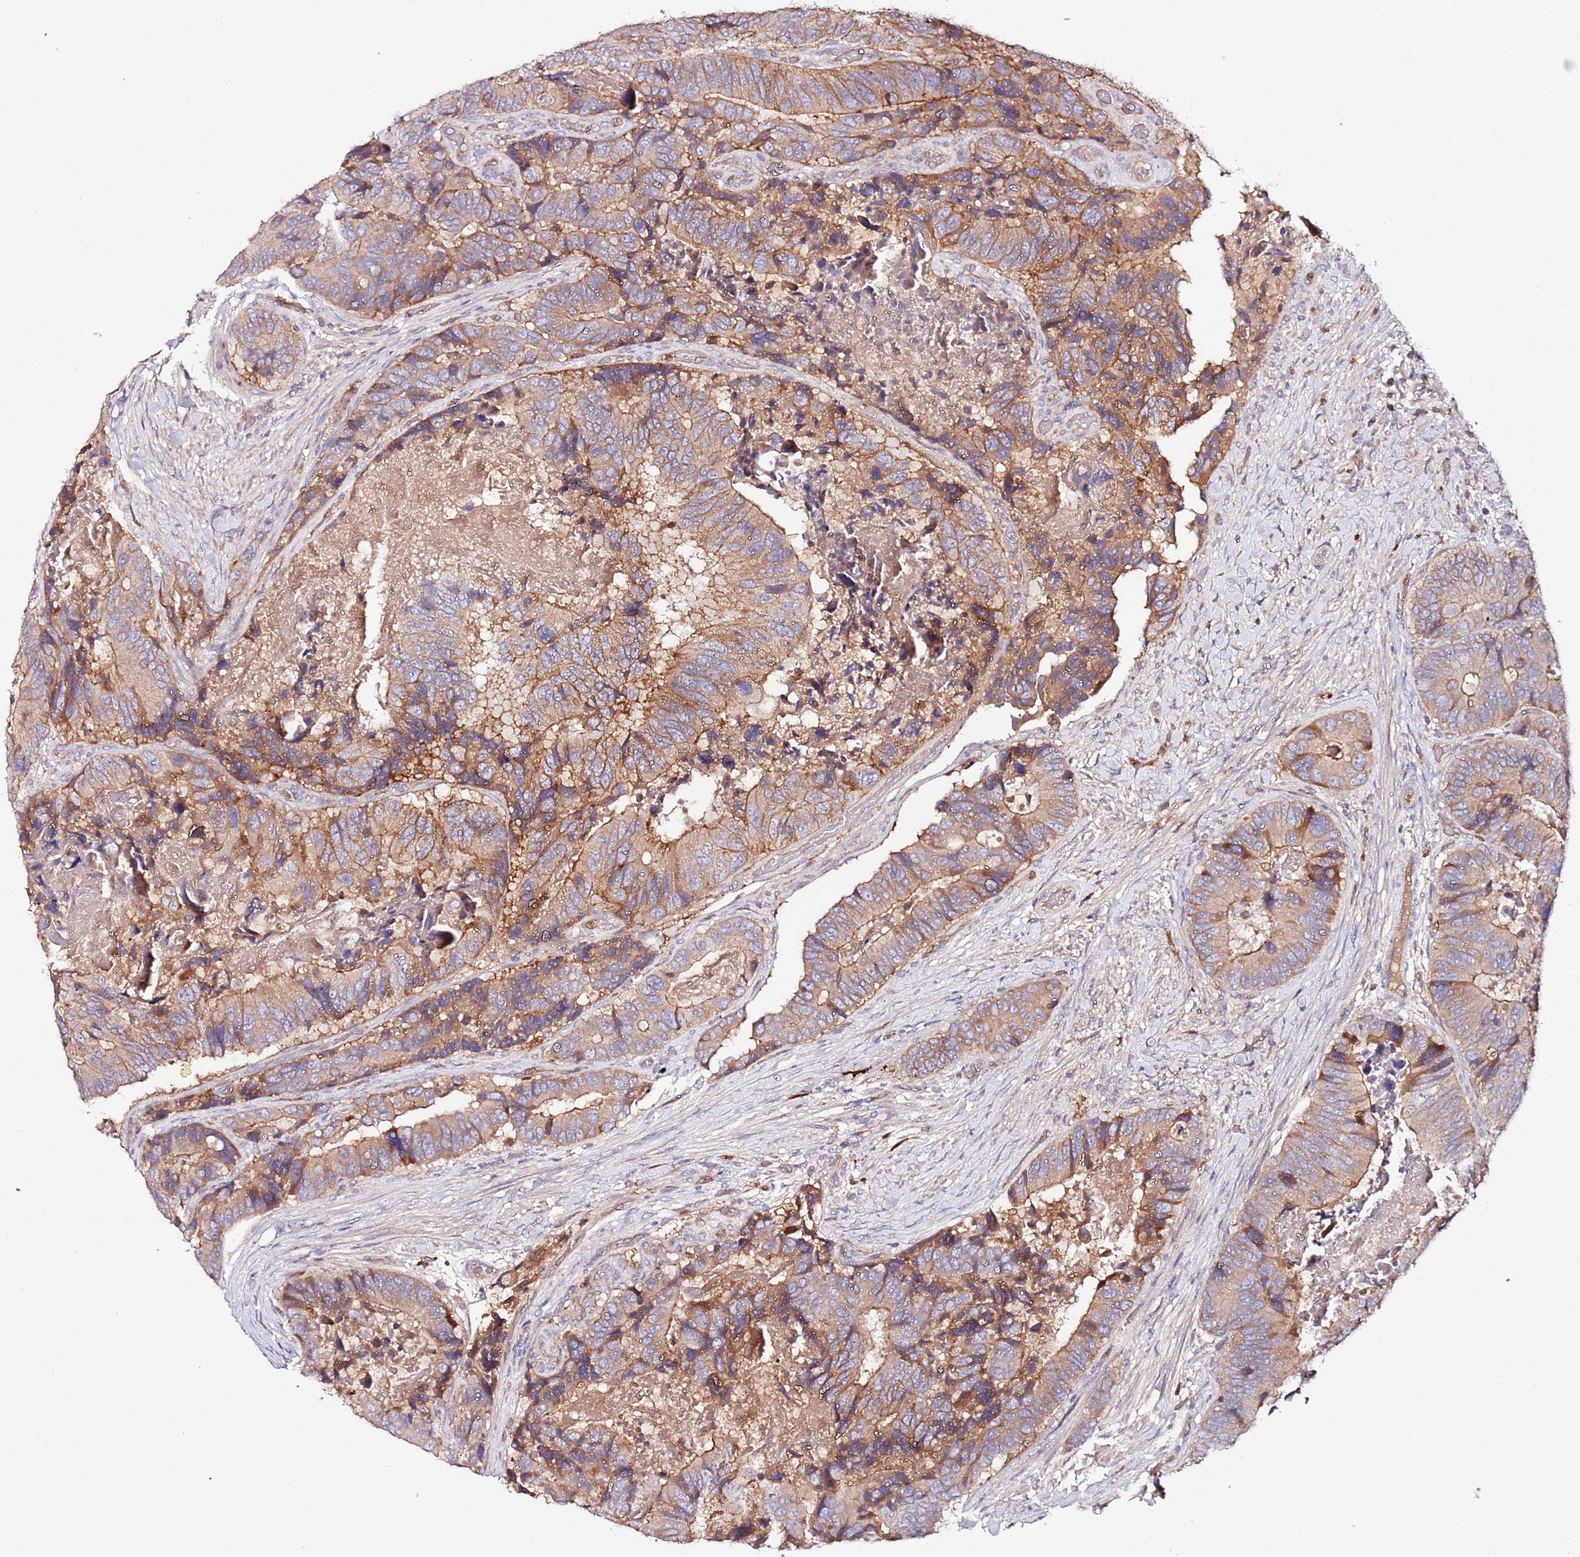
{"staining": {"intensity": "moderate", "quantity": ">75%", "location": "cytoplasmic/membranous"}, "tissue": "colorectal cancer", "cell_type": "Tumor cells", "image_type": "cancer", "snomed": [{"axis": "morphology", "description": "Adenocarcinoma, NOS"}, {"axis": "topography", "description": "Colon"}], "caption": "Adenocarcinoma (colorectal) stained for a protein (brown) exhibits moderate cytoplasmic/membranous positive expression in approximately >75% of tumor cells.", "gene": "FLVCR1", "patient": {"sex": "male", "age": 84}}